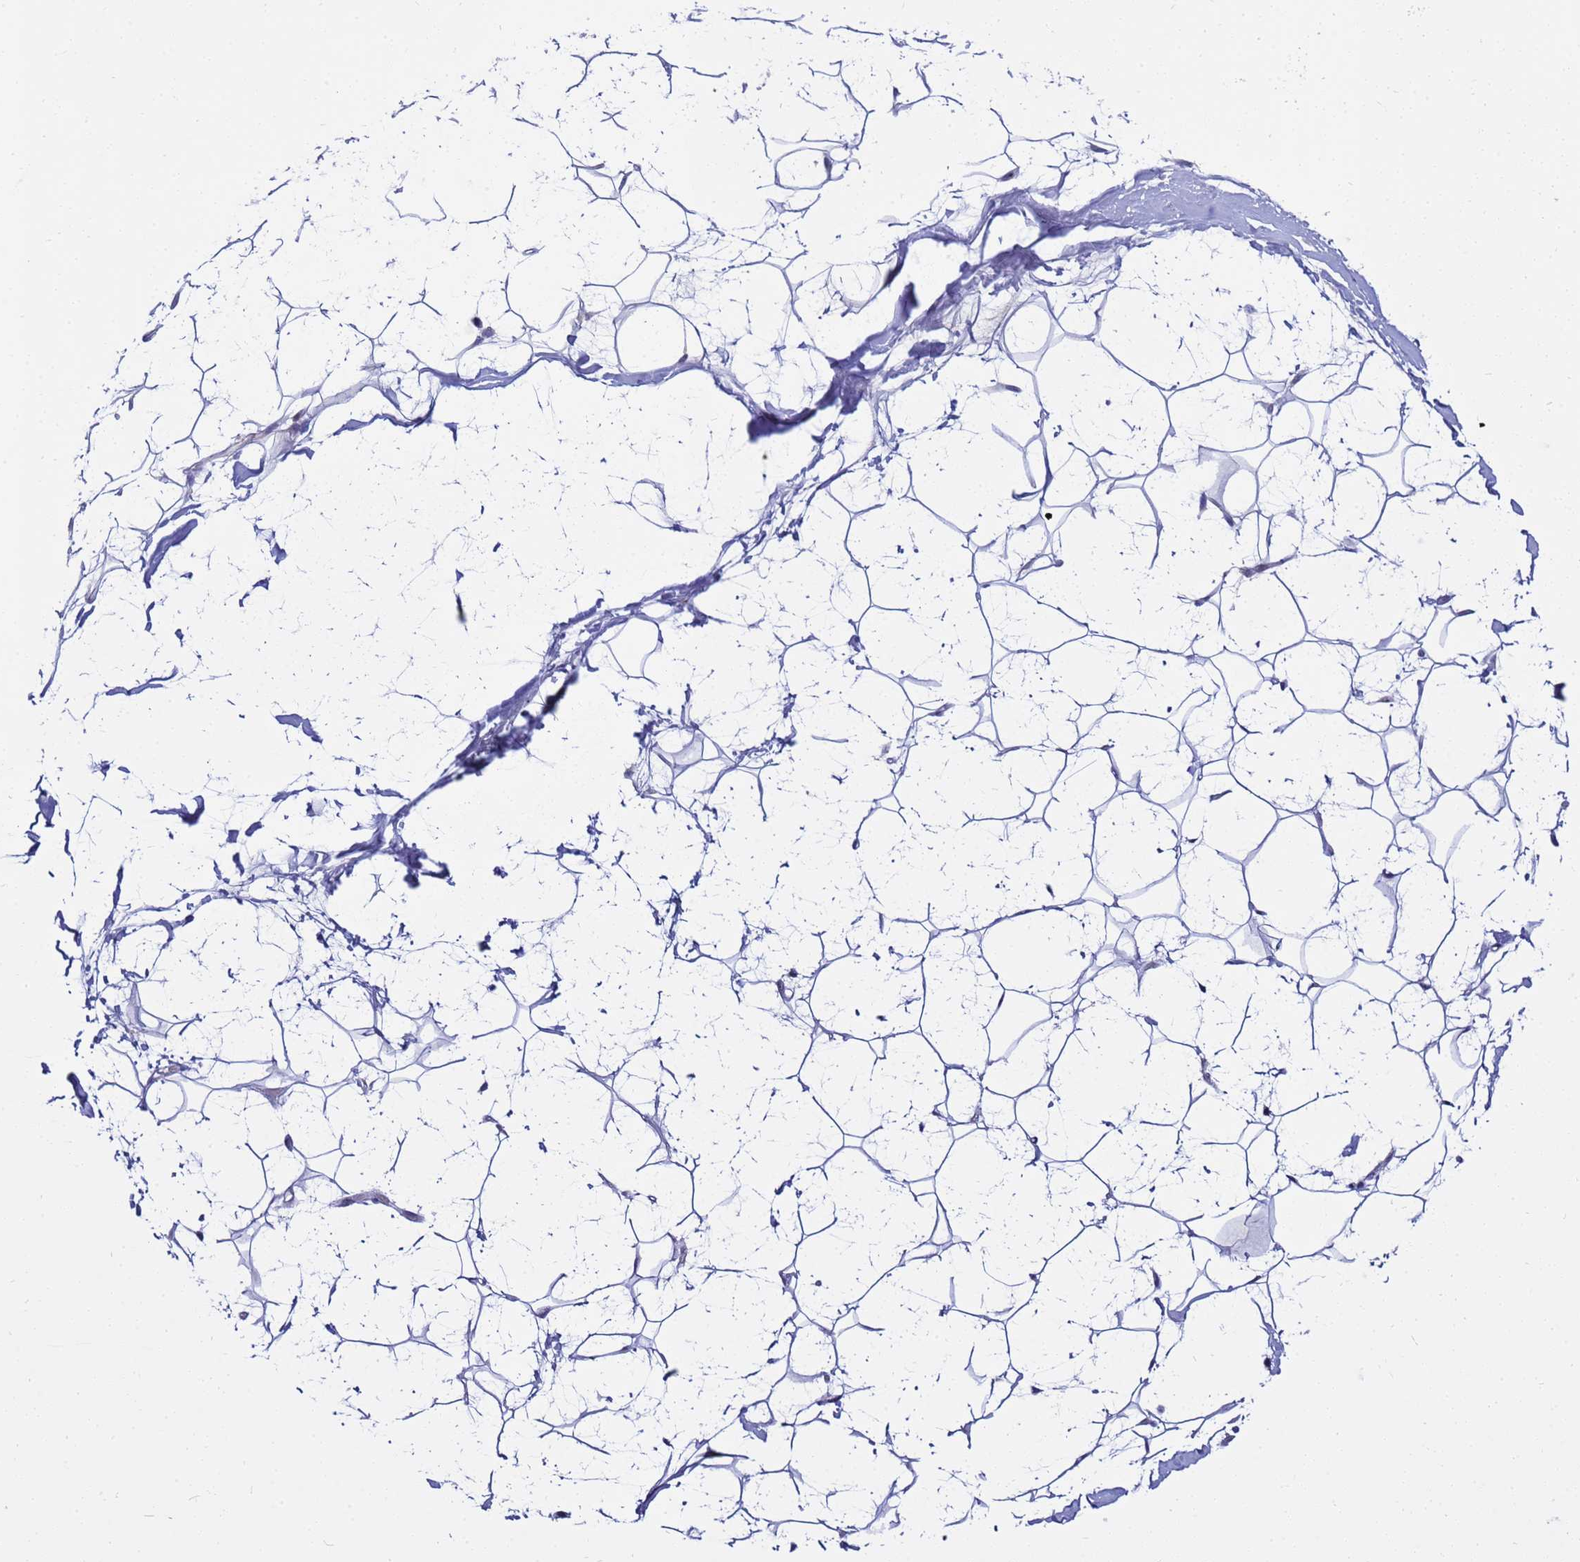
{"staining": {"intensity": "negative", "quantity": "none", "location": "none"}, "tissue": "adipose tissue", "cell_type": "Adipocytes", "image_type": "normal", "snomed": [{"axis": "morphology", "description": "Normal tissue, NOS"}, {"axis": "topography", "description": "Breast"}], "caption": "This is a photomicrograph of IHC staining of normal adipose tissue, which shows no staining in adipocytes.", "gene": "LRATD1", "patient": {"sex": "female", "age": 26}}